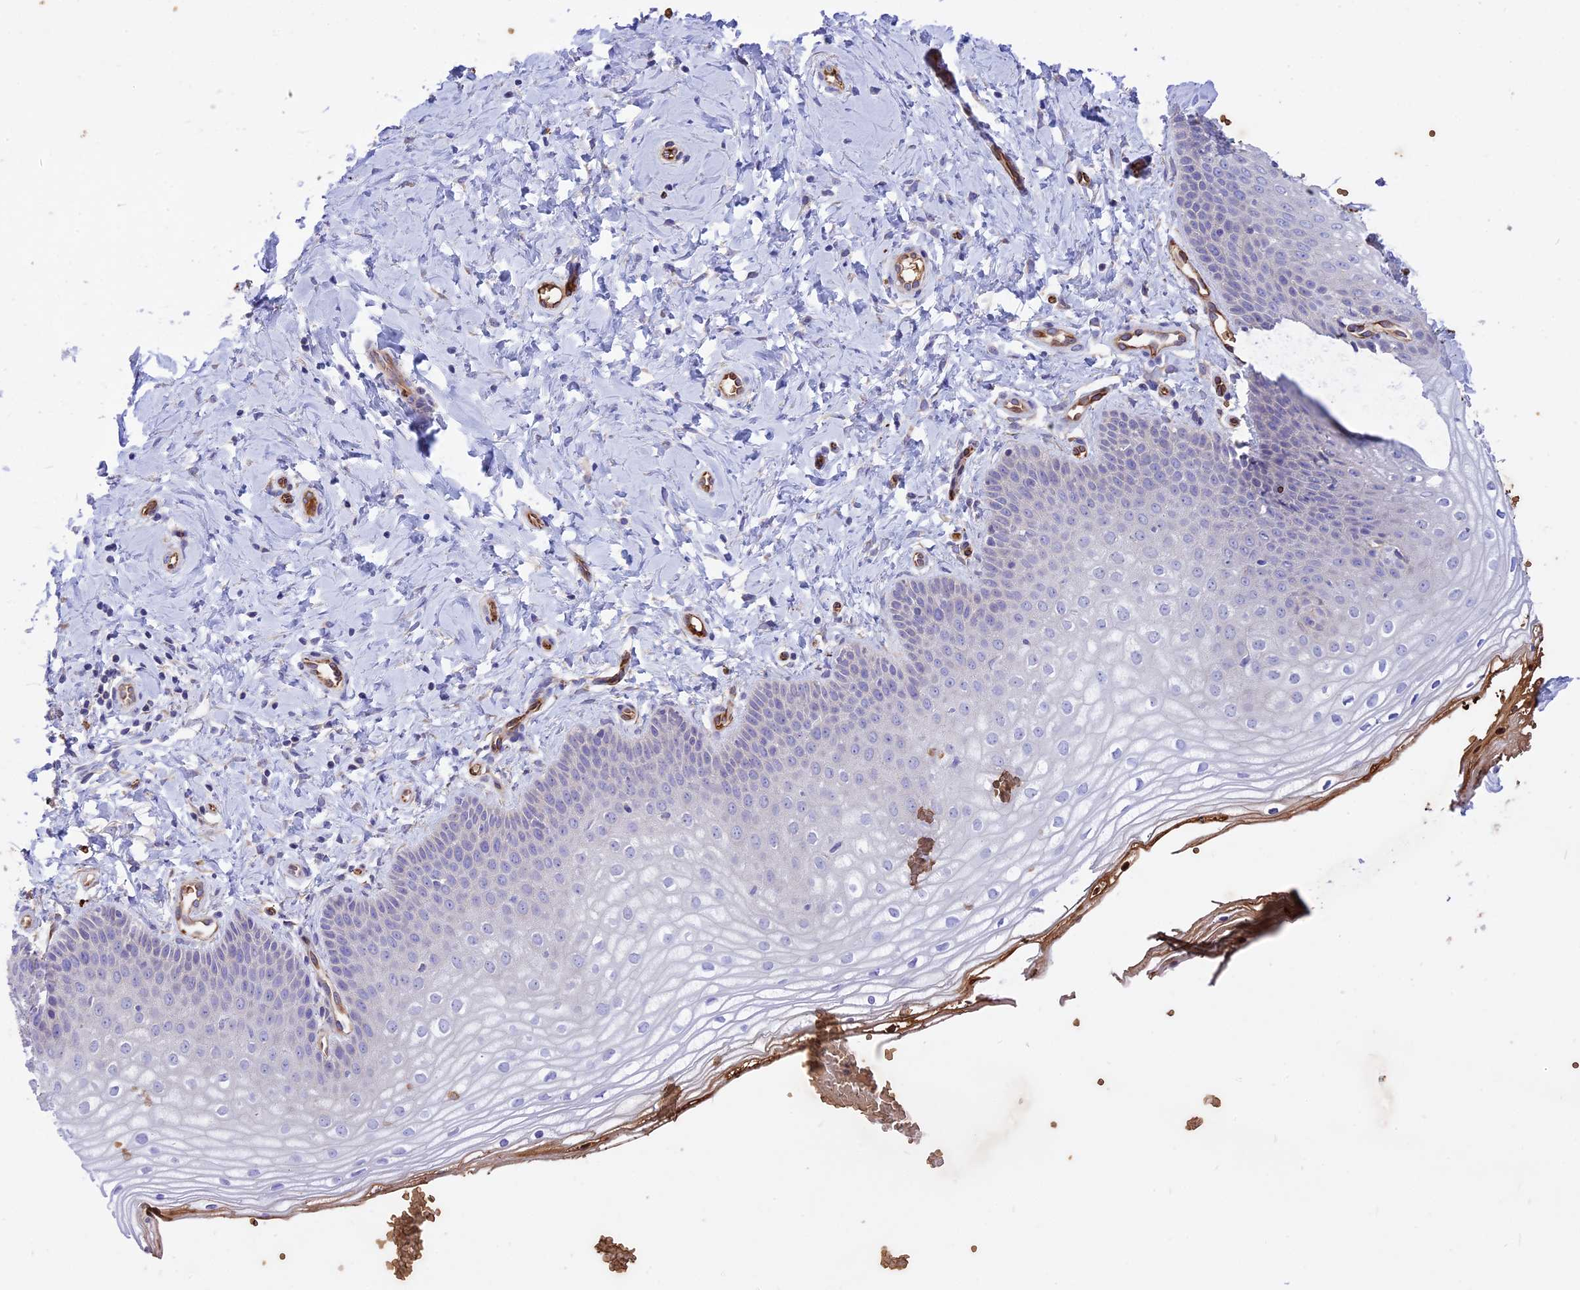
{"staining": {"intensity": "negative", "quantity": "none", "location": "none"}, "tissue": "vagina", "cell_type": "Squamous epithelial cells", "image_type": "normal", "snomed": [{"axis": "morphology", "description": "Normal tissue, NOS"}, {"axis": "topography", "description": "Vagina"}], "caption": "Immunohistochemistry (IHC) photomicrograph of normal vagina: human vagina stained with DAB exhibits no significant protein positivity in squamous epithelial cells. (DAB (3,3'-diaminobenzidine) immunohistochemistry visualized using brightfield microscopy, high magnification).", "gene": "TTC4", "patient": {"sex": "female", "age": 68}}